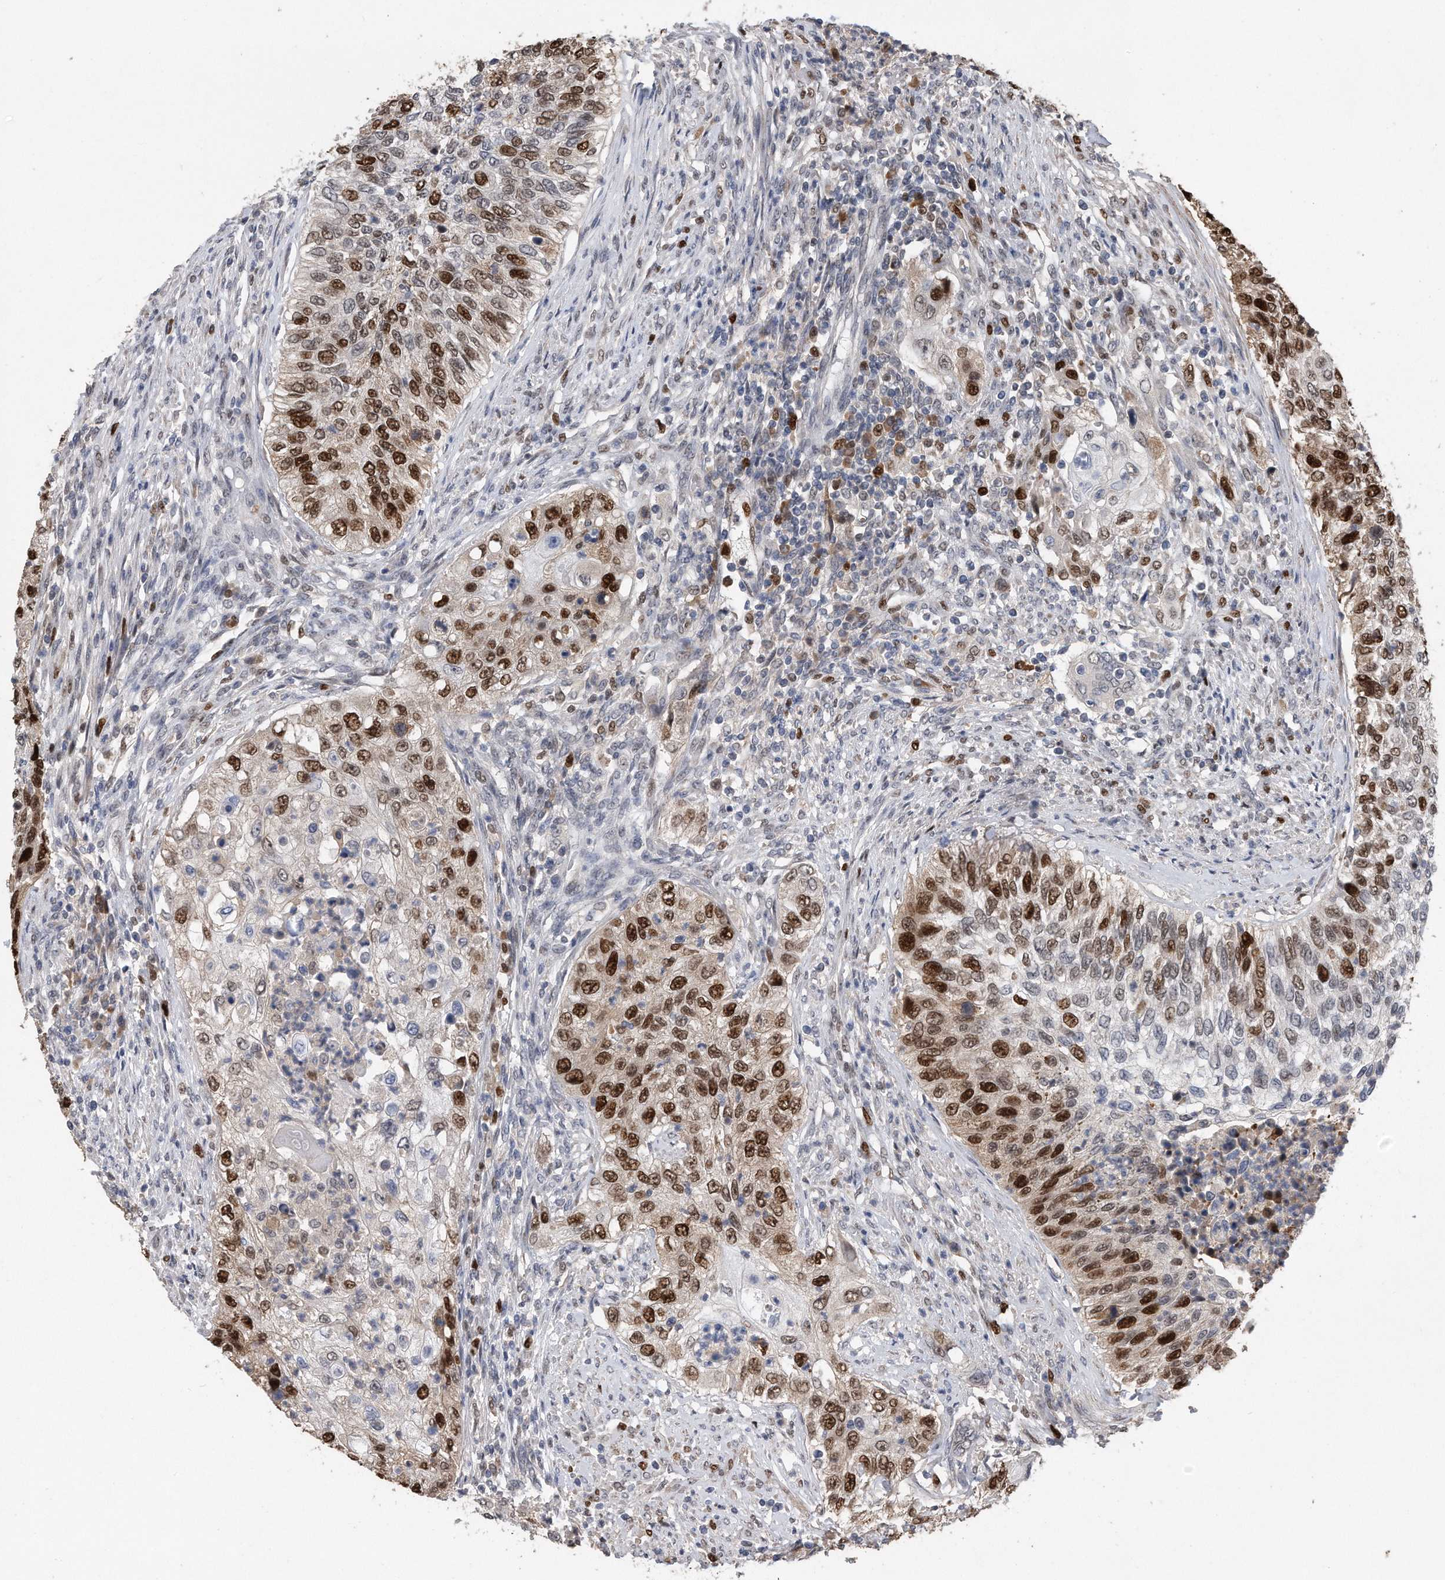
{"staining": {"intensity": "strong", "quantity": ">75%", "location": "nuclear"}, "tissue": "urothelial cancer", "cell_type": "Tumor cells", "image_type": "cancer", "snomed": [{"axis": "morphology", "description": "Urothelial carcinoma, High grade"}, {"axis": "topography", "description": "Urinary bladder"}], "caption": "A high-resolution photomicrograph shows immunohistochemistry staining of urothelial cancer, which demonstrates strong nuclear staining in about >75% of tumor cells.", "gene": "PCNA", "patient": {"sex": "female", "age": 60}}